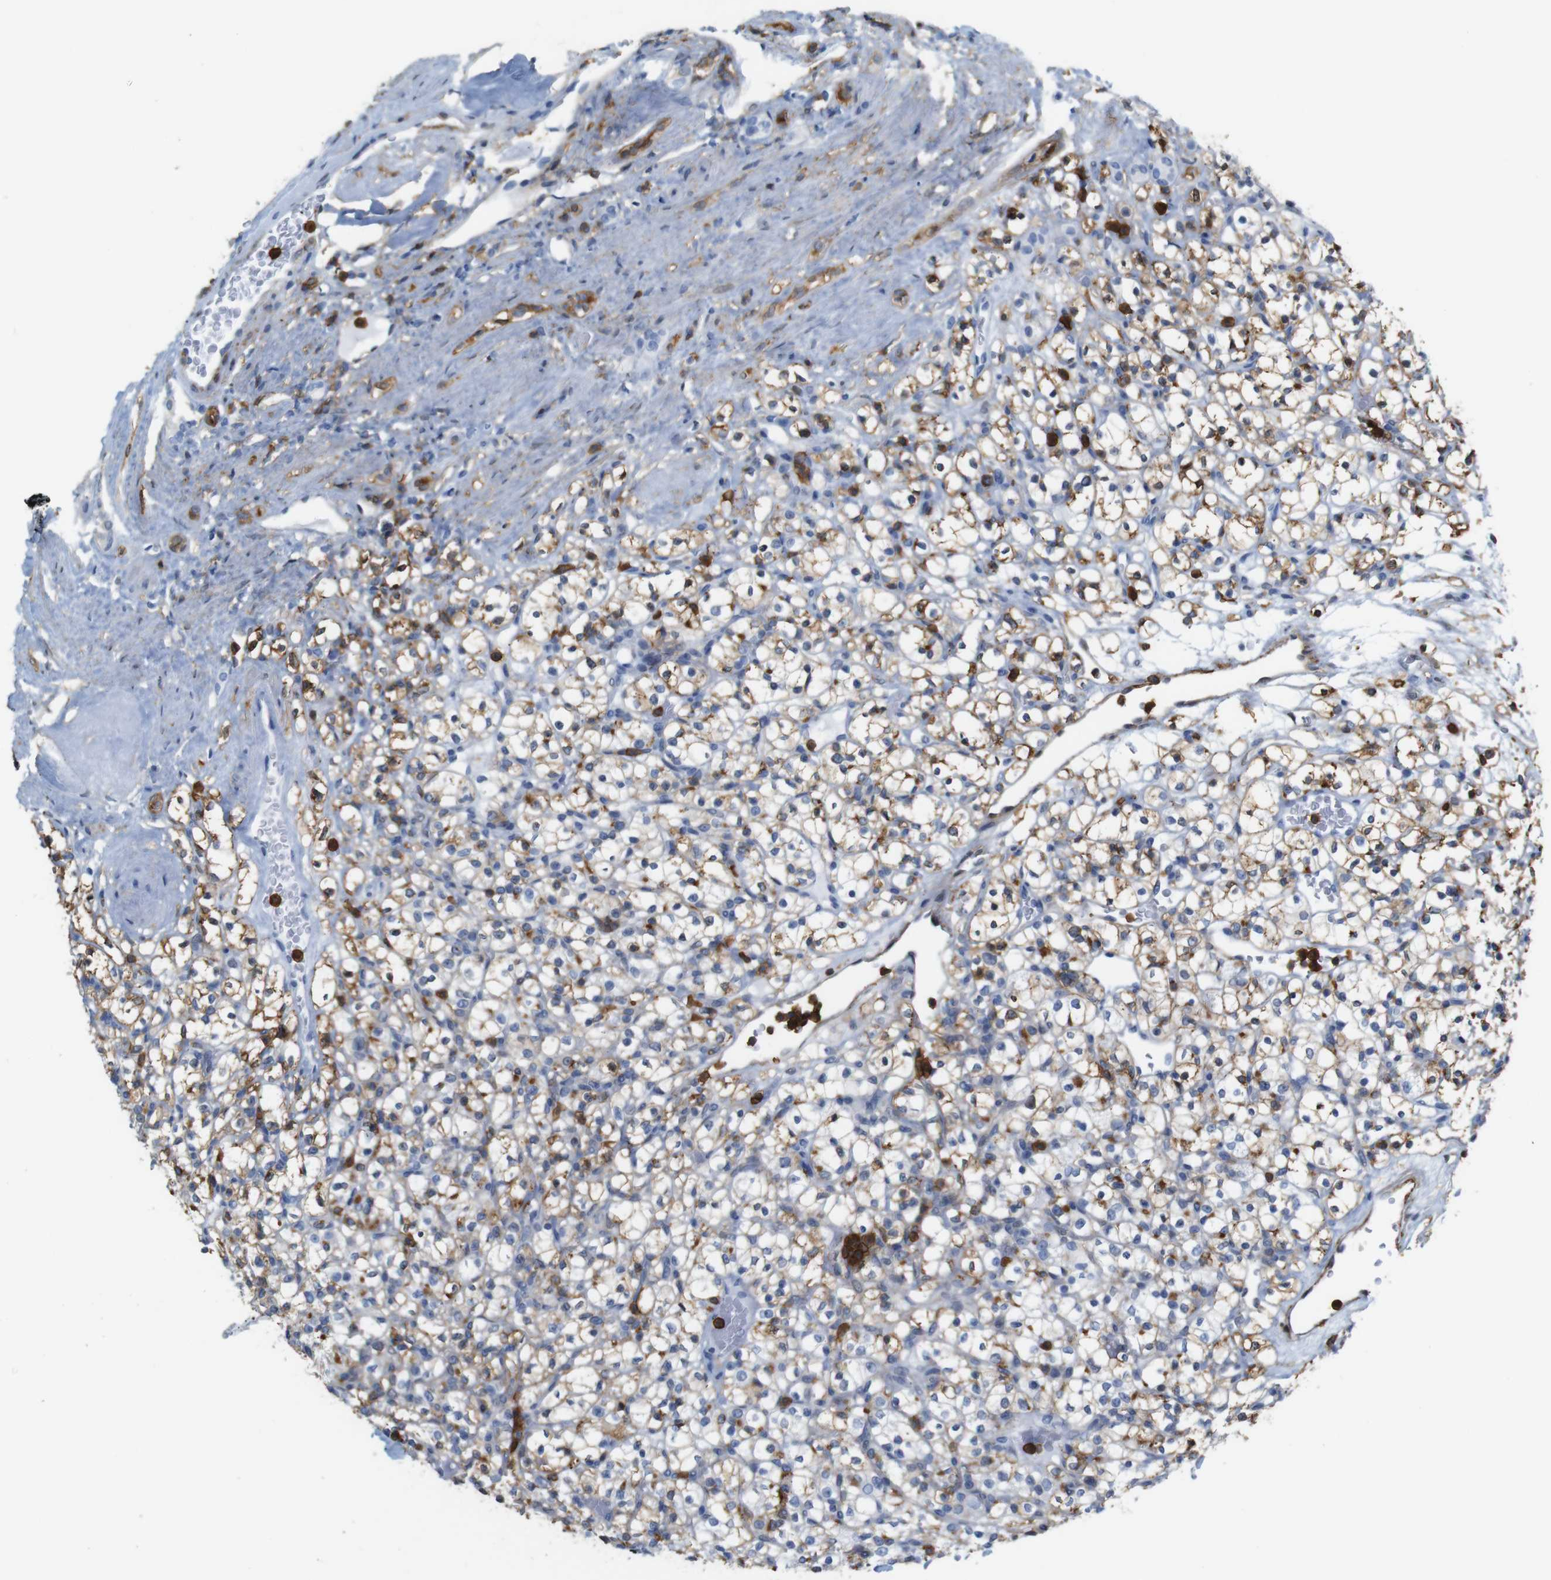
{"staining": {"intensity": "moderate", "quantity": ">75%", "location": "cytoplasmic/membranous"}, "tissue": "renal cancer", "cell_type": "Tumor cells", "image_type": "cancer", "snomed": [{"axis": "morphology", "description": "Normal tissue, NOS"}, {"axis": "morphology", "description": "Adenocarcinoma, NOS"}, {"axis": "topography", "description": "Kidney"}], "caption": "Immunohistochemistry (IHC) micrograph of renal adenocarcinoma stained for a protein (brown), which displays medium levels of moderate cytoplasmic/membranous staining in about >75% of tumor cells.", "gene": "ANXA1", "patient": {"sex": "female", "age": 72}}